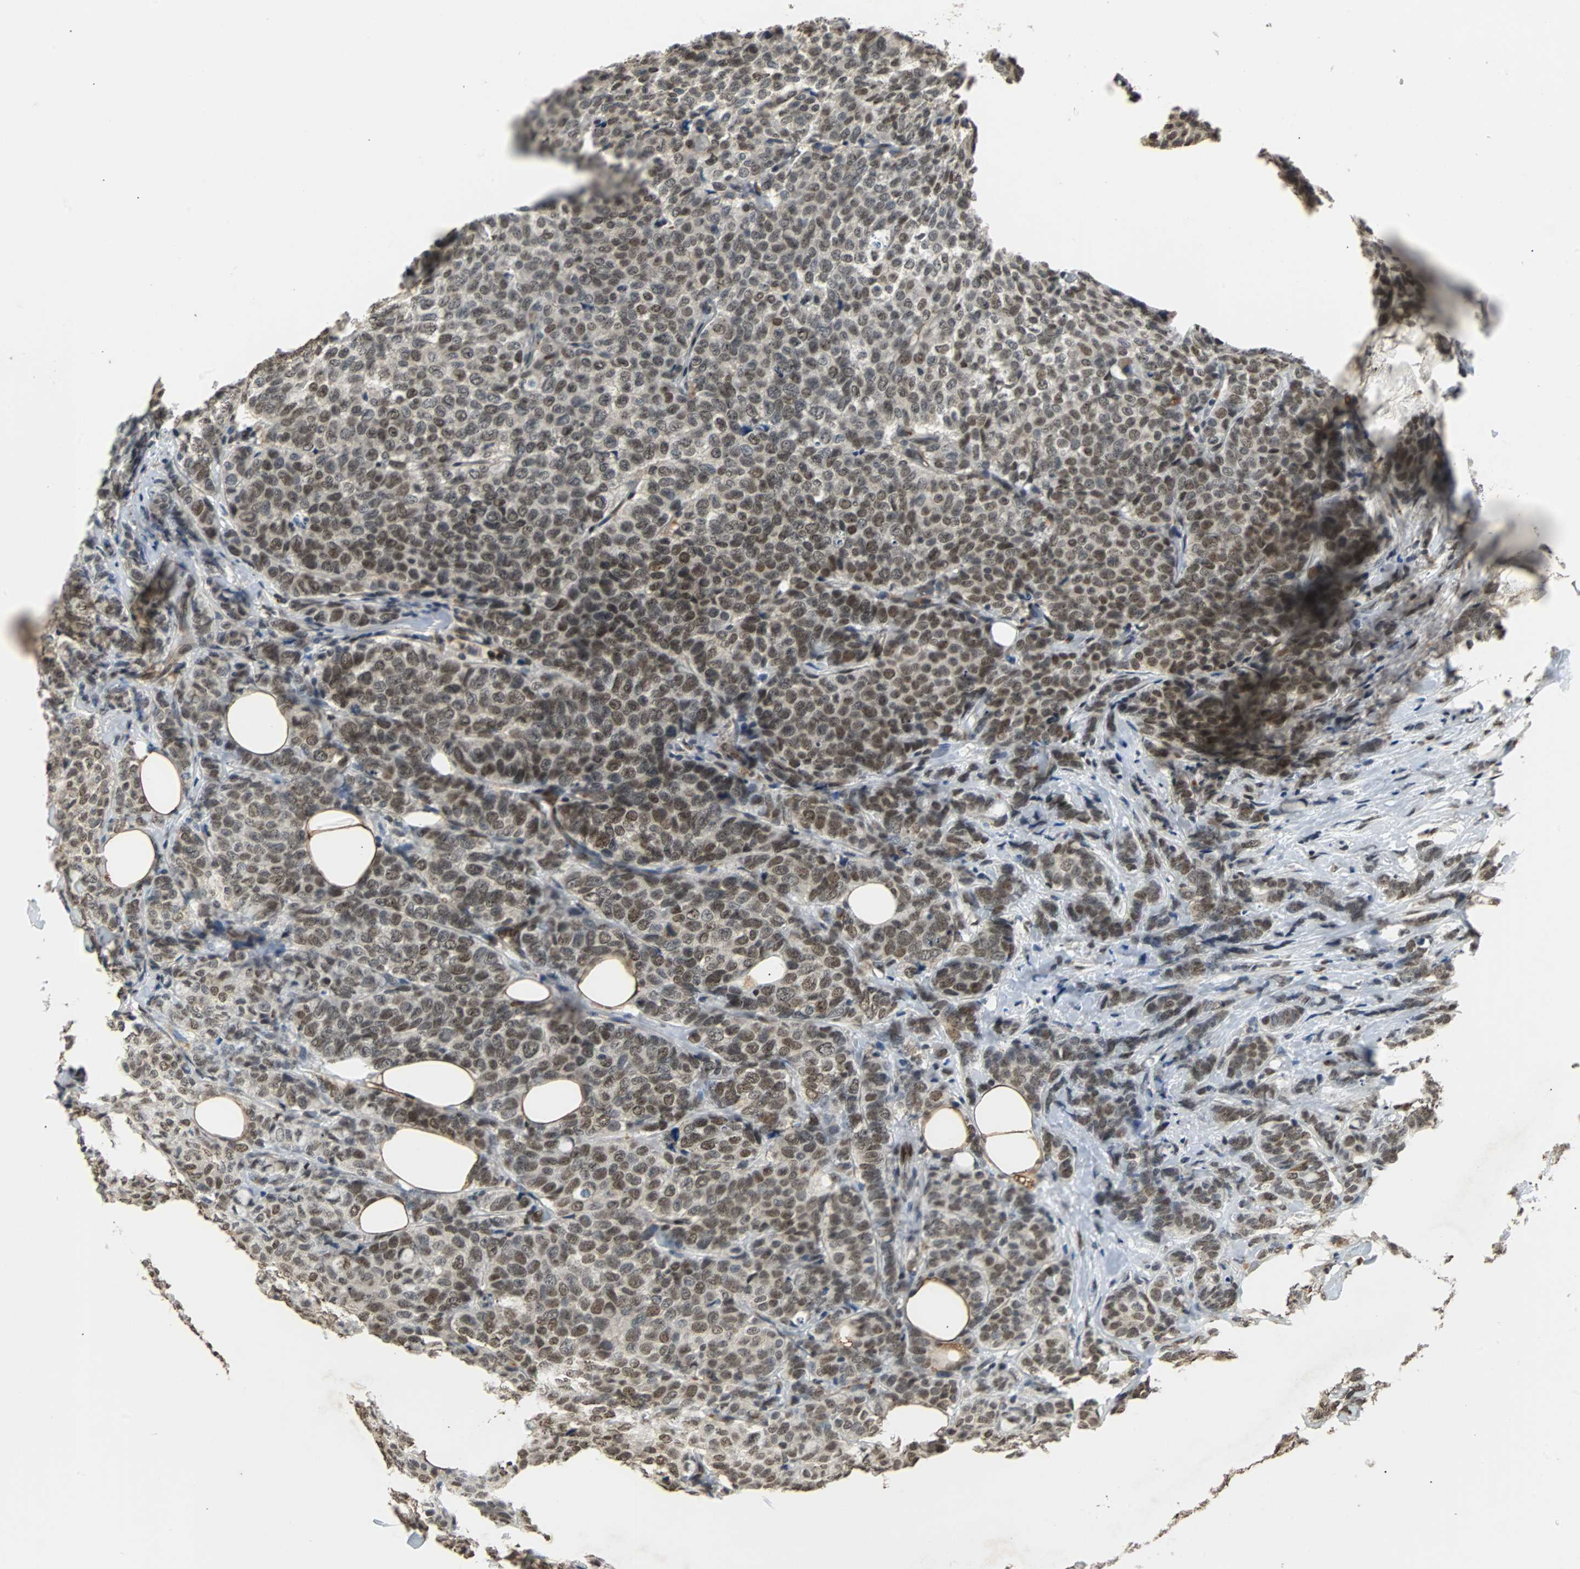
{"staining": {"intensity": "moderate", "quantity": ">75%", "location": "nuclear"}, "tissue": "breast cancer", "cell_type": "Tumor cells", "image_type": "cancer", "snomed": [{"axis": "morphology", "description": "Lobular carcinoma"}, {"axis": "topography", "description": "Breast"}], "caption": "Lobular carcinoma (breast) stained for a protein (brown) reveals moderate nuclear positive expression in approximately >75% of tumor cells.", "gene": "PHC1", "patient": {"sex": "female", "age": 60}}